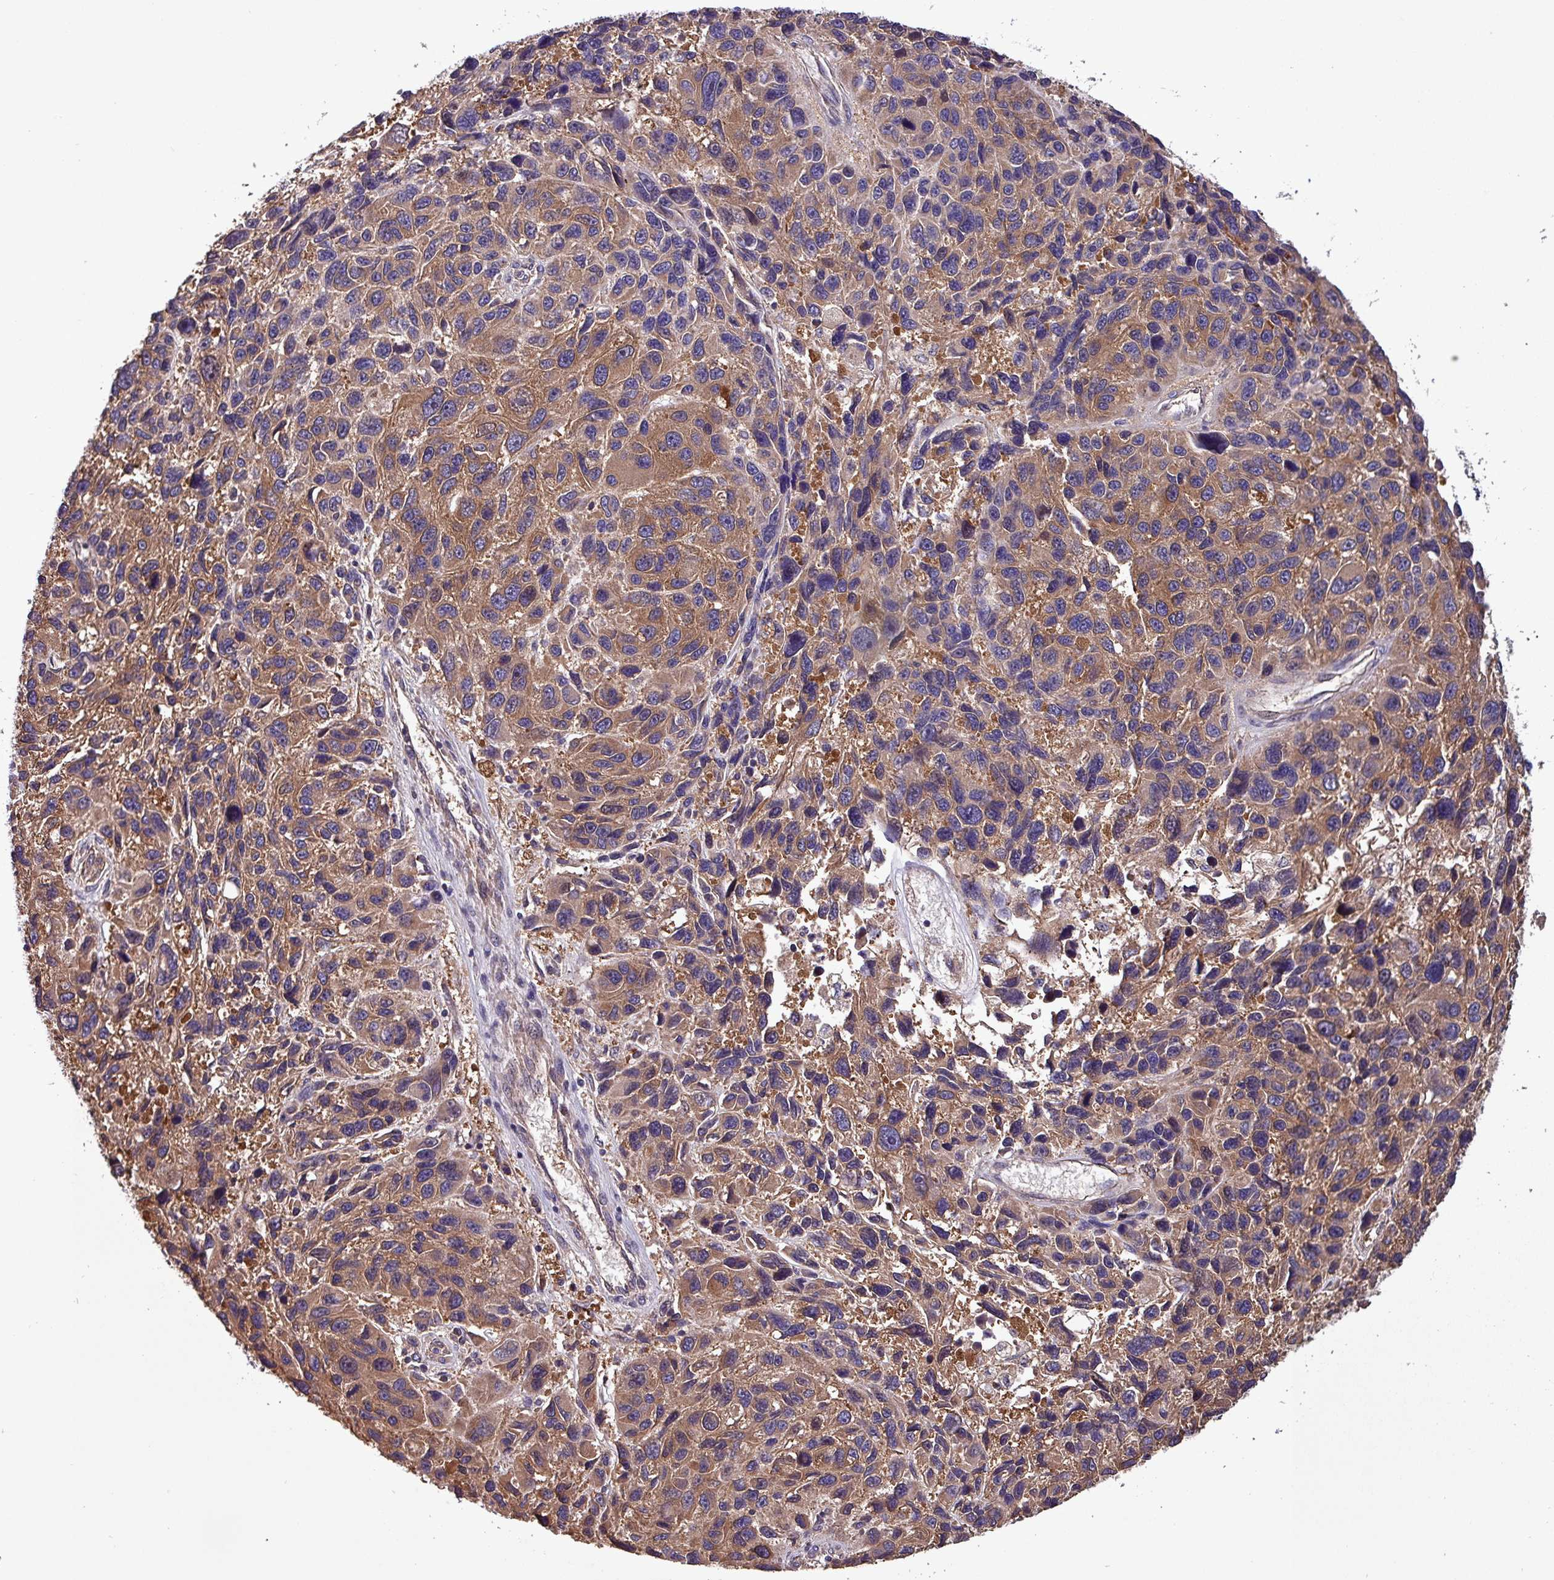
{"staining": {"intensity": "moderate", "quantity": ">75%", "location": "cytoplasmic/membranous"}, "tissue": "melanoma", "cell_type": "Tumor cells", "image_type": "cancer", "snomed": [{"axis": "morphology", "description": "Malignant melanoma, NOS"}, {"axis": "topography", "description": "Skin"}], "caption": "This is a histology image of immunohistochemistry (IHC) staining of malignant melanoma, which shows moderate staining in the cytoplasmic/membranous of tumor cells.", "gene": "PAFAH1B2", "patient": {"sex": "male", "age": 53}}